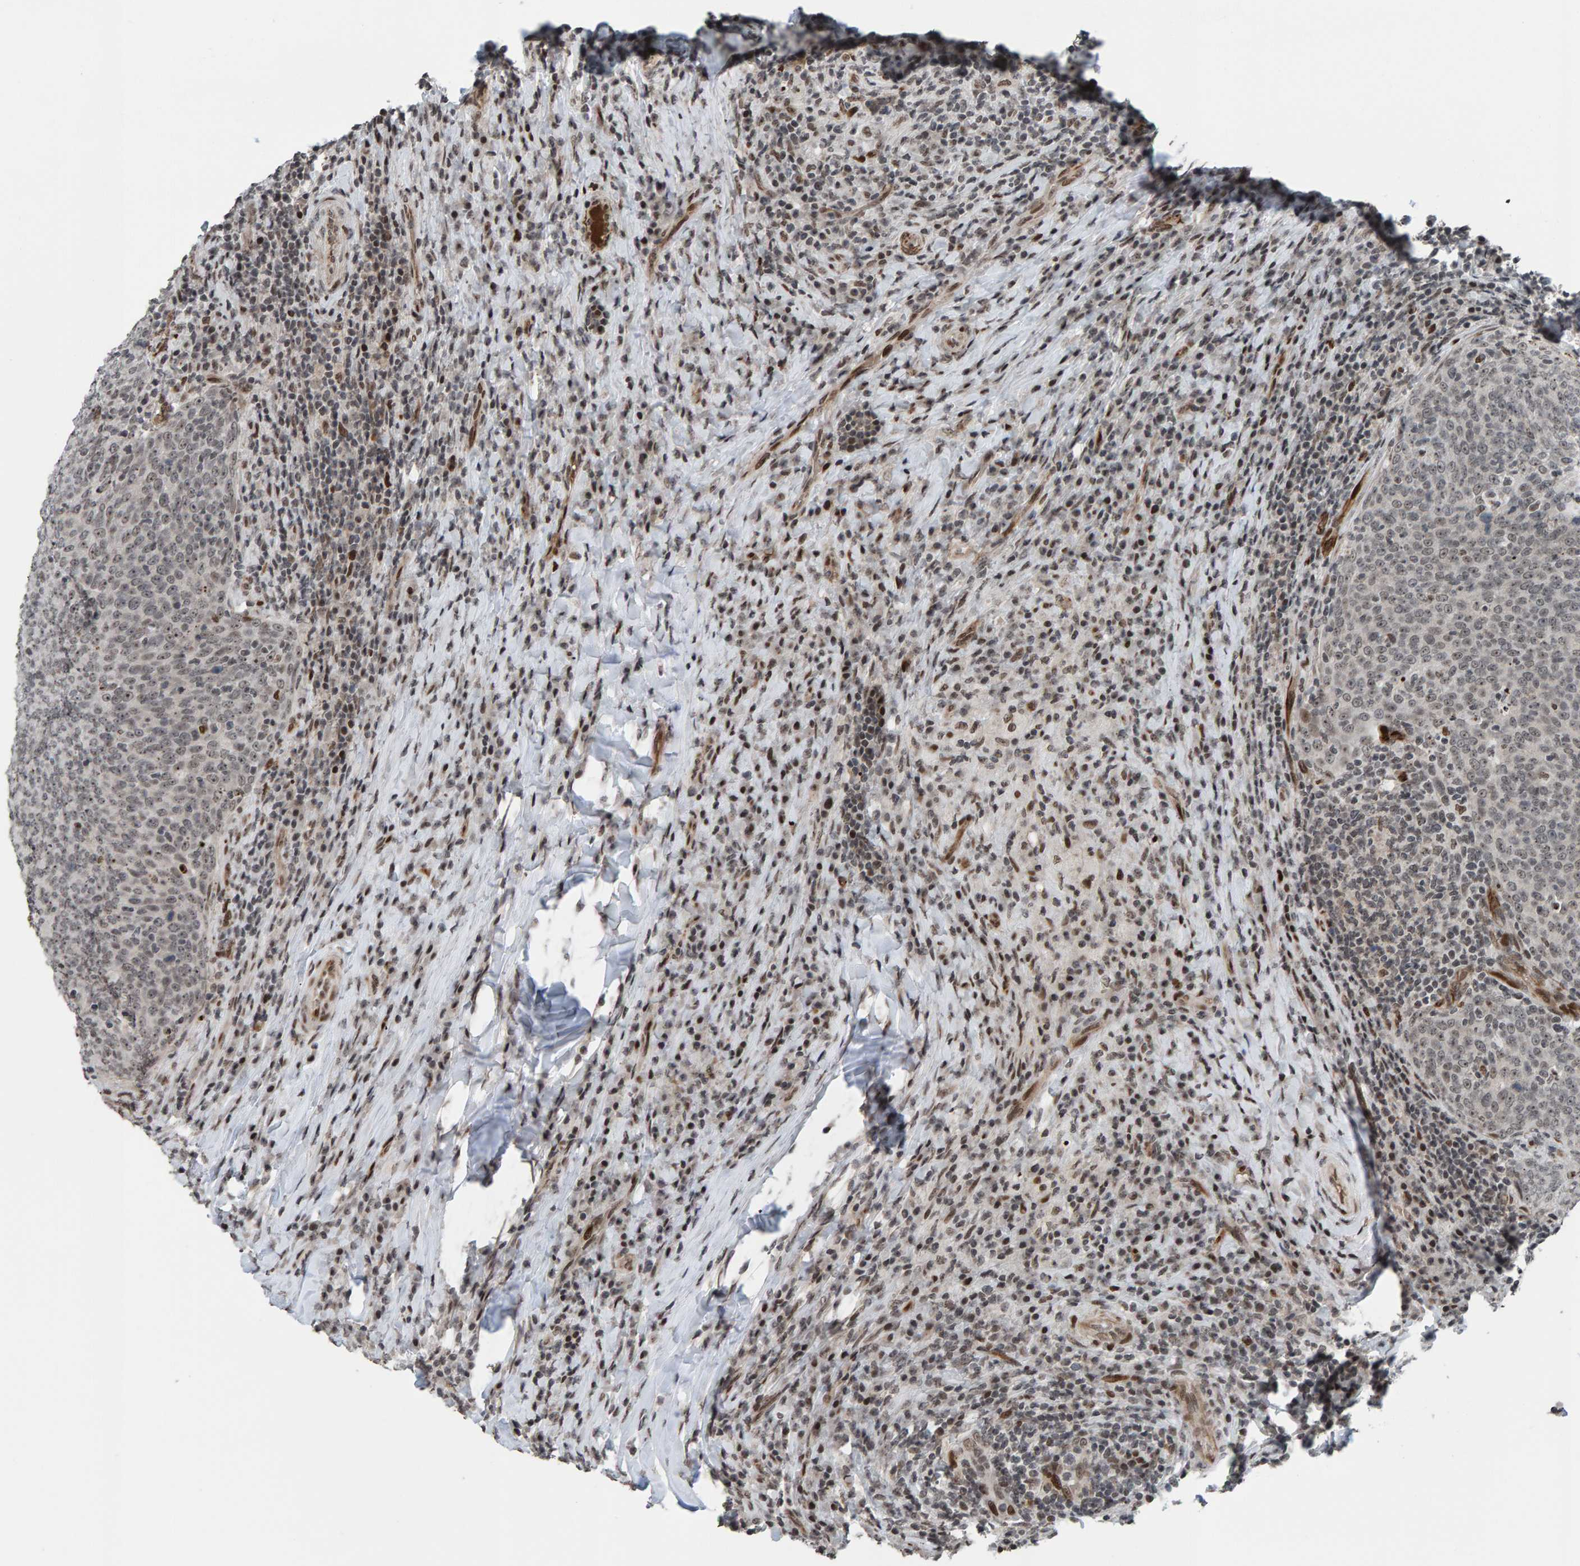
{"staining": {"intensity": "negative", "quantity": "none", "location": "none"}, "tissue": "head and neck cancer", "cell_type": "Tumor cells", "image_type": "cancer", "snomed": [{"axis": "morphology", "description": "Squamous cell carcinoma, NOS"}, {"axis": "morphology", "description": "Squamous cell carcinoma, metastatic, NOS"}, {"axis": "topography", "description": "Lymph node"}, {"axis": "topography", "description": "Head-Neck"}], "caption": "Immunohistochemical staining of head and neck cancer (squamous cell carcinoma) shows no significant staining in tumor cells.", "gene": "ZNF366", "patient": {"sex": "male", "age": 62}}